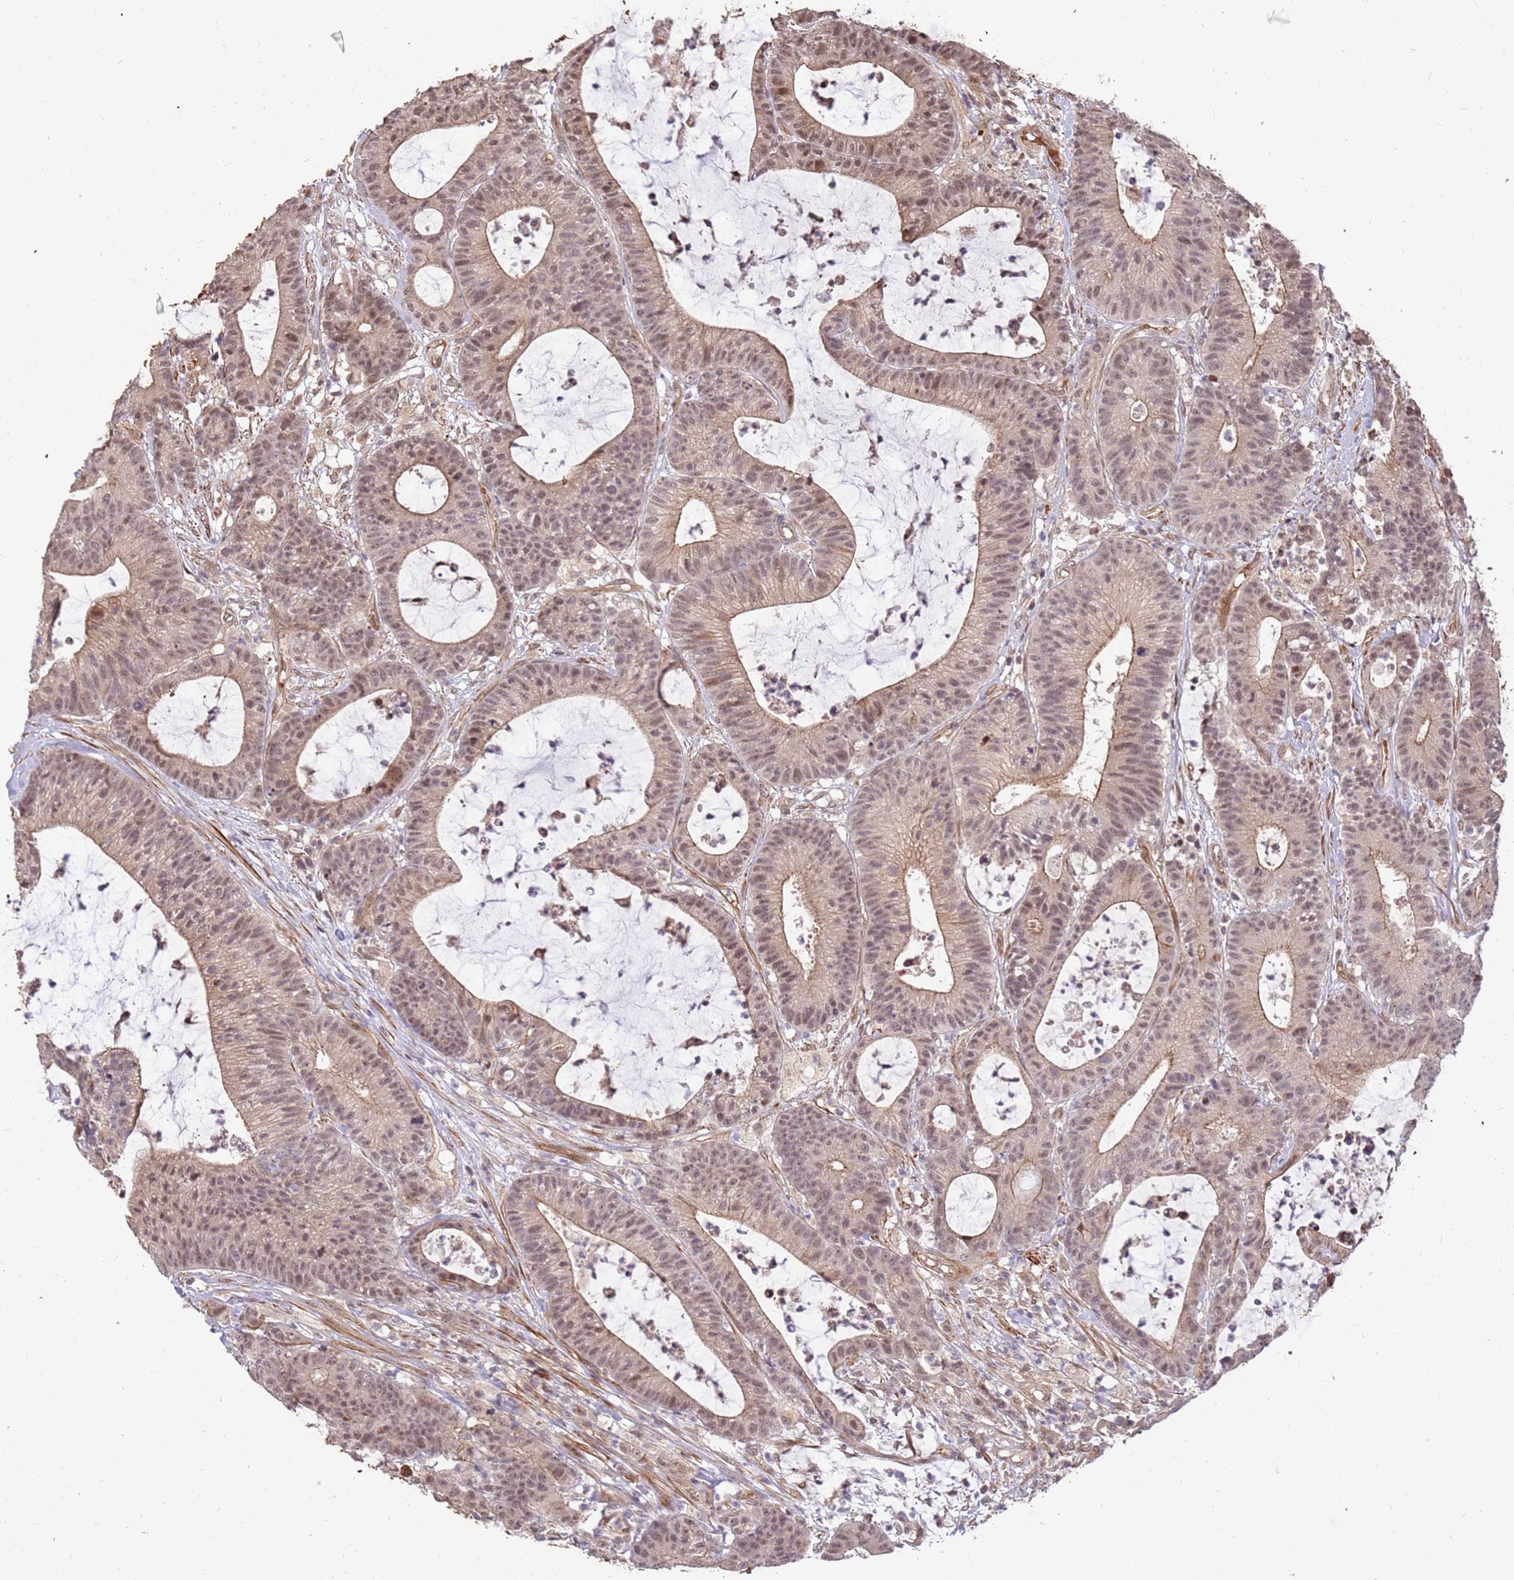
{"staining": {"intensity": "moderate", "quantity": ">75%", "location": "nuclear"}, "tissue": "colorectal cancer", "cell_type": "Tumor cells", "image_type": "cancer", "snomed": [{"axis": "morphology", "description": "Adenocarcinoma, NOS"}, {"axis": "topography", "description": "Colon"}], "caption": "This image displays immunohistochemistry staining of human adenocarcinoma (colorectal), with medium moderate nuclear staining in about >75% of tumor cells.", "gene": "ST18", "patient": {"sex": "female", "age": 84}}